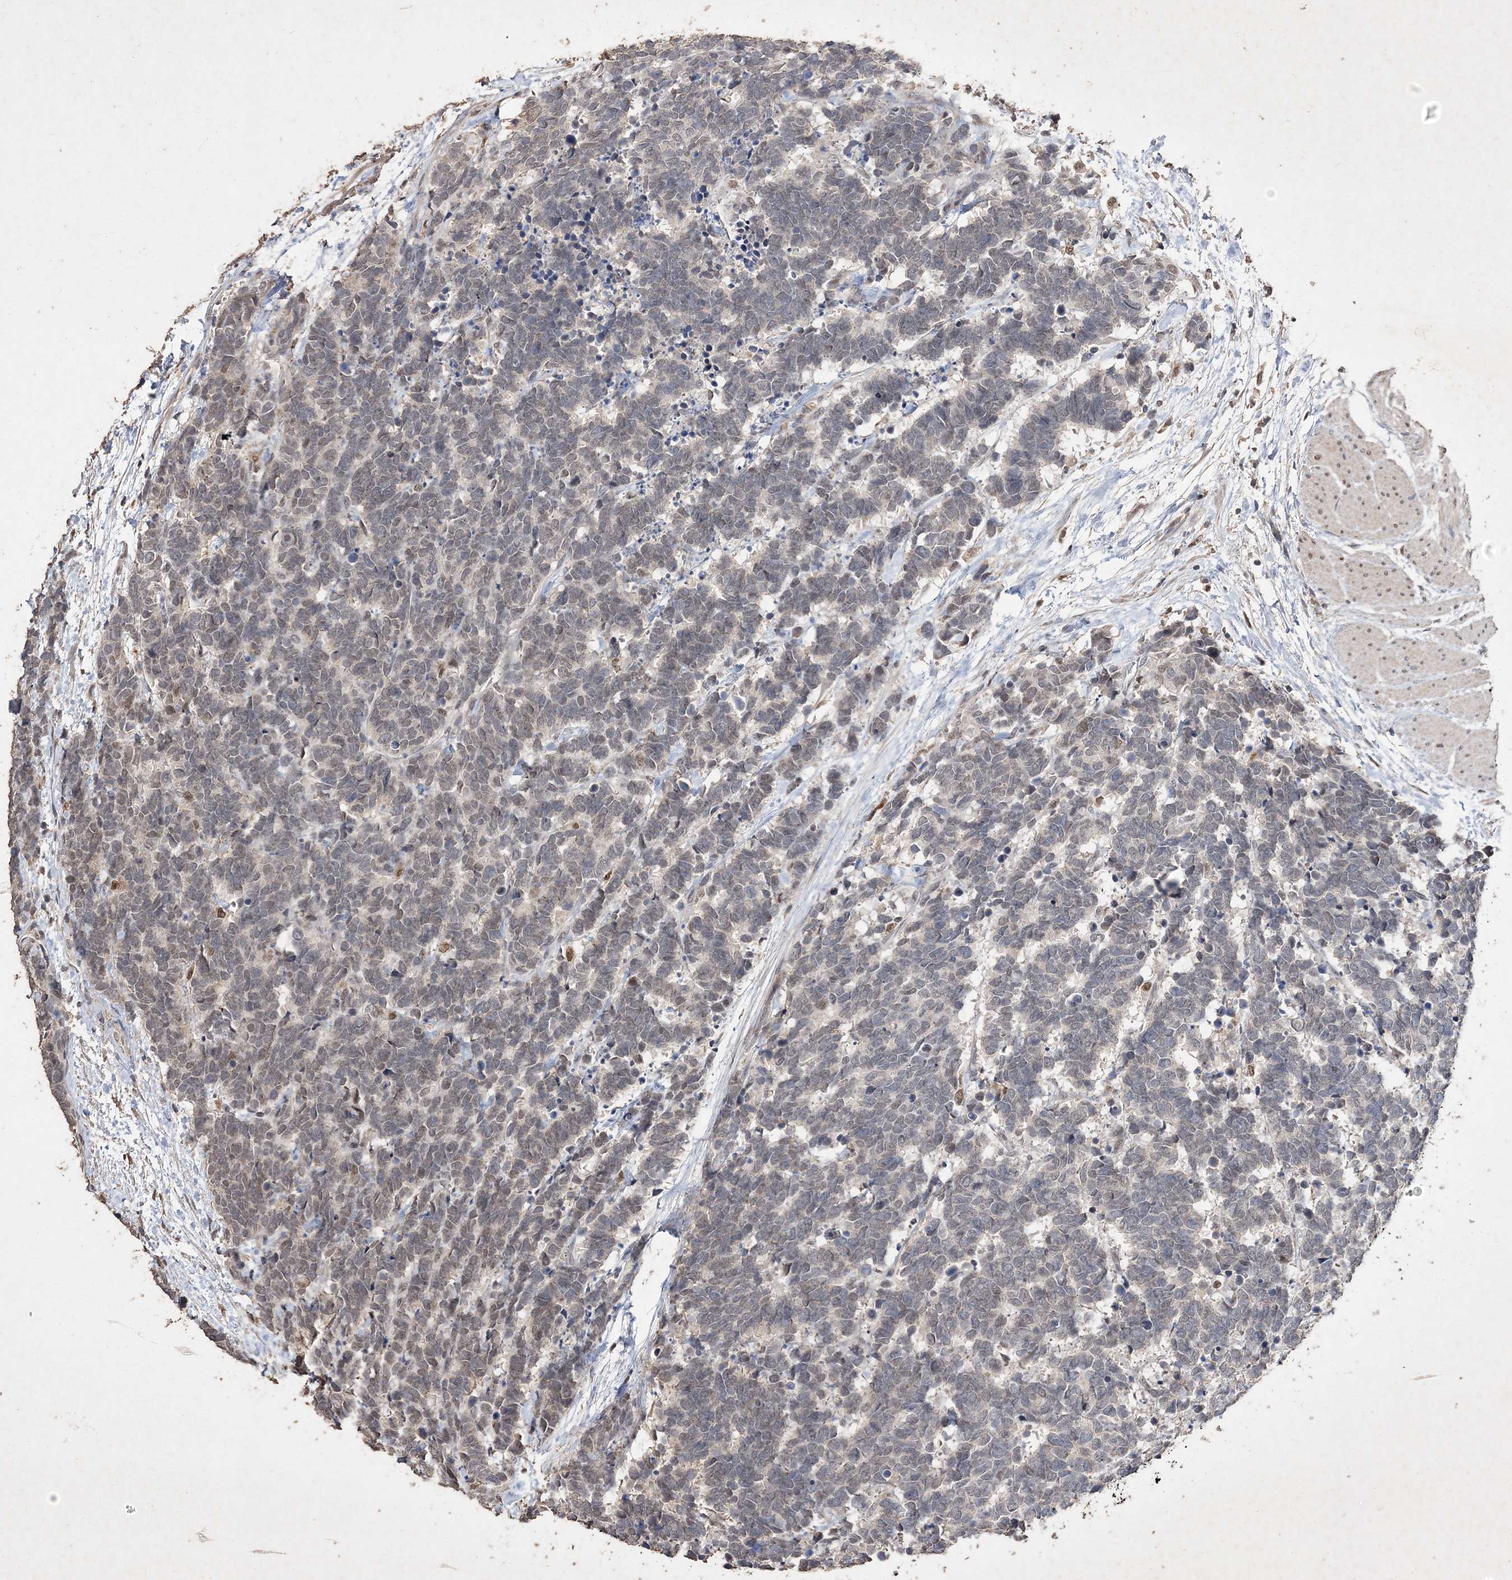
{"staining": {"intensity": "moderate", "quantity": "<25%", "location": "nuclear"}, "tissue": "carcinoid", "cell_type": "Tumor cells", "image_type": "cancer", "snomed": [{"axis": "morphology", "description": "Carcinoma, NOS"}, {"axis": "morphology", "description": "Carcinoid, malignant, NOS"}, {"axis": "topography", "description": "Urinary bladder"}], "caption": "Carcinoid stained for a protein (brown) demonstrates moderate nuclear positive expression in approximately <25% of tumor cells.", "gene": "C3orf38", "patient": {"sex": "male", "age": 57}}